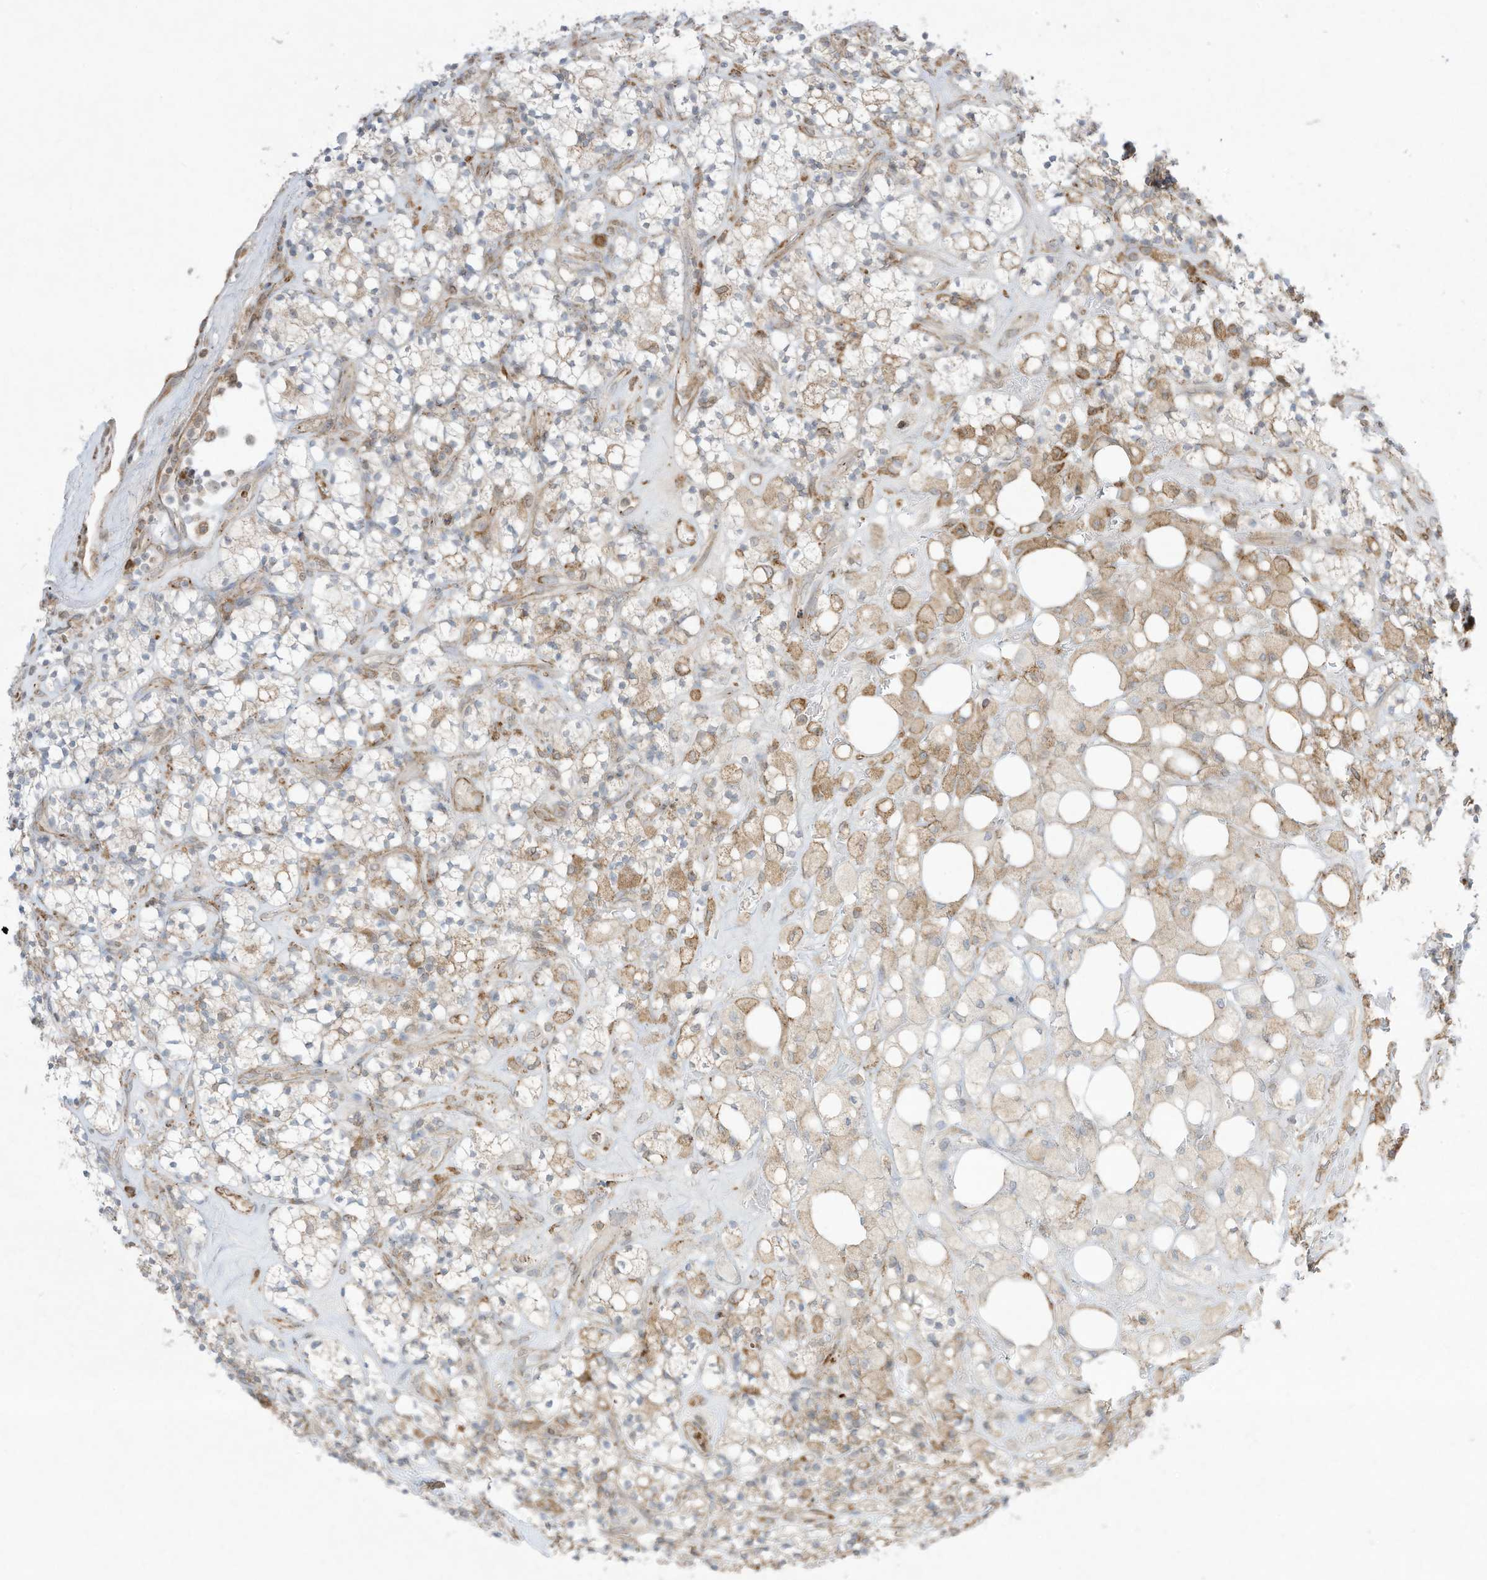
{"staining": {"intensity": "negative", "quantity": "none", "location": "none"}, "tissue": "renal cancer", "cell_type": "Tumor cells", "image_type": "cancer", "snomed": [{"axis": "morphology", "description": "Adenocarcinoma, NOS"}, {"axis": "topography", "description": "Kidney"}], "caption": "Immunohistochemistry (IHC) of human renal cancer displays no expression in tumor cells.", "gene": "PTK6", "patient": {"sex": "male", "age": 77}}